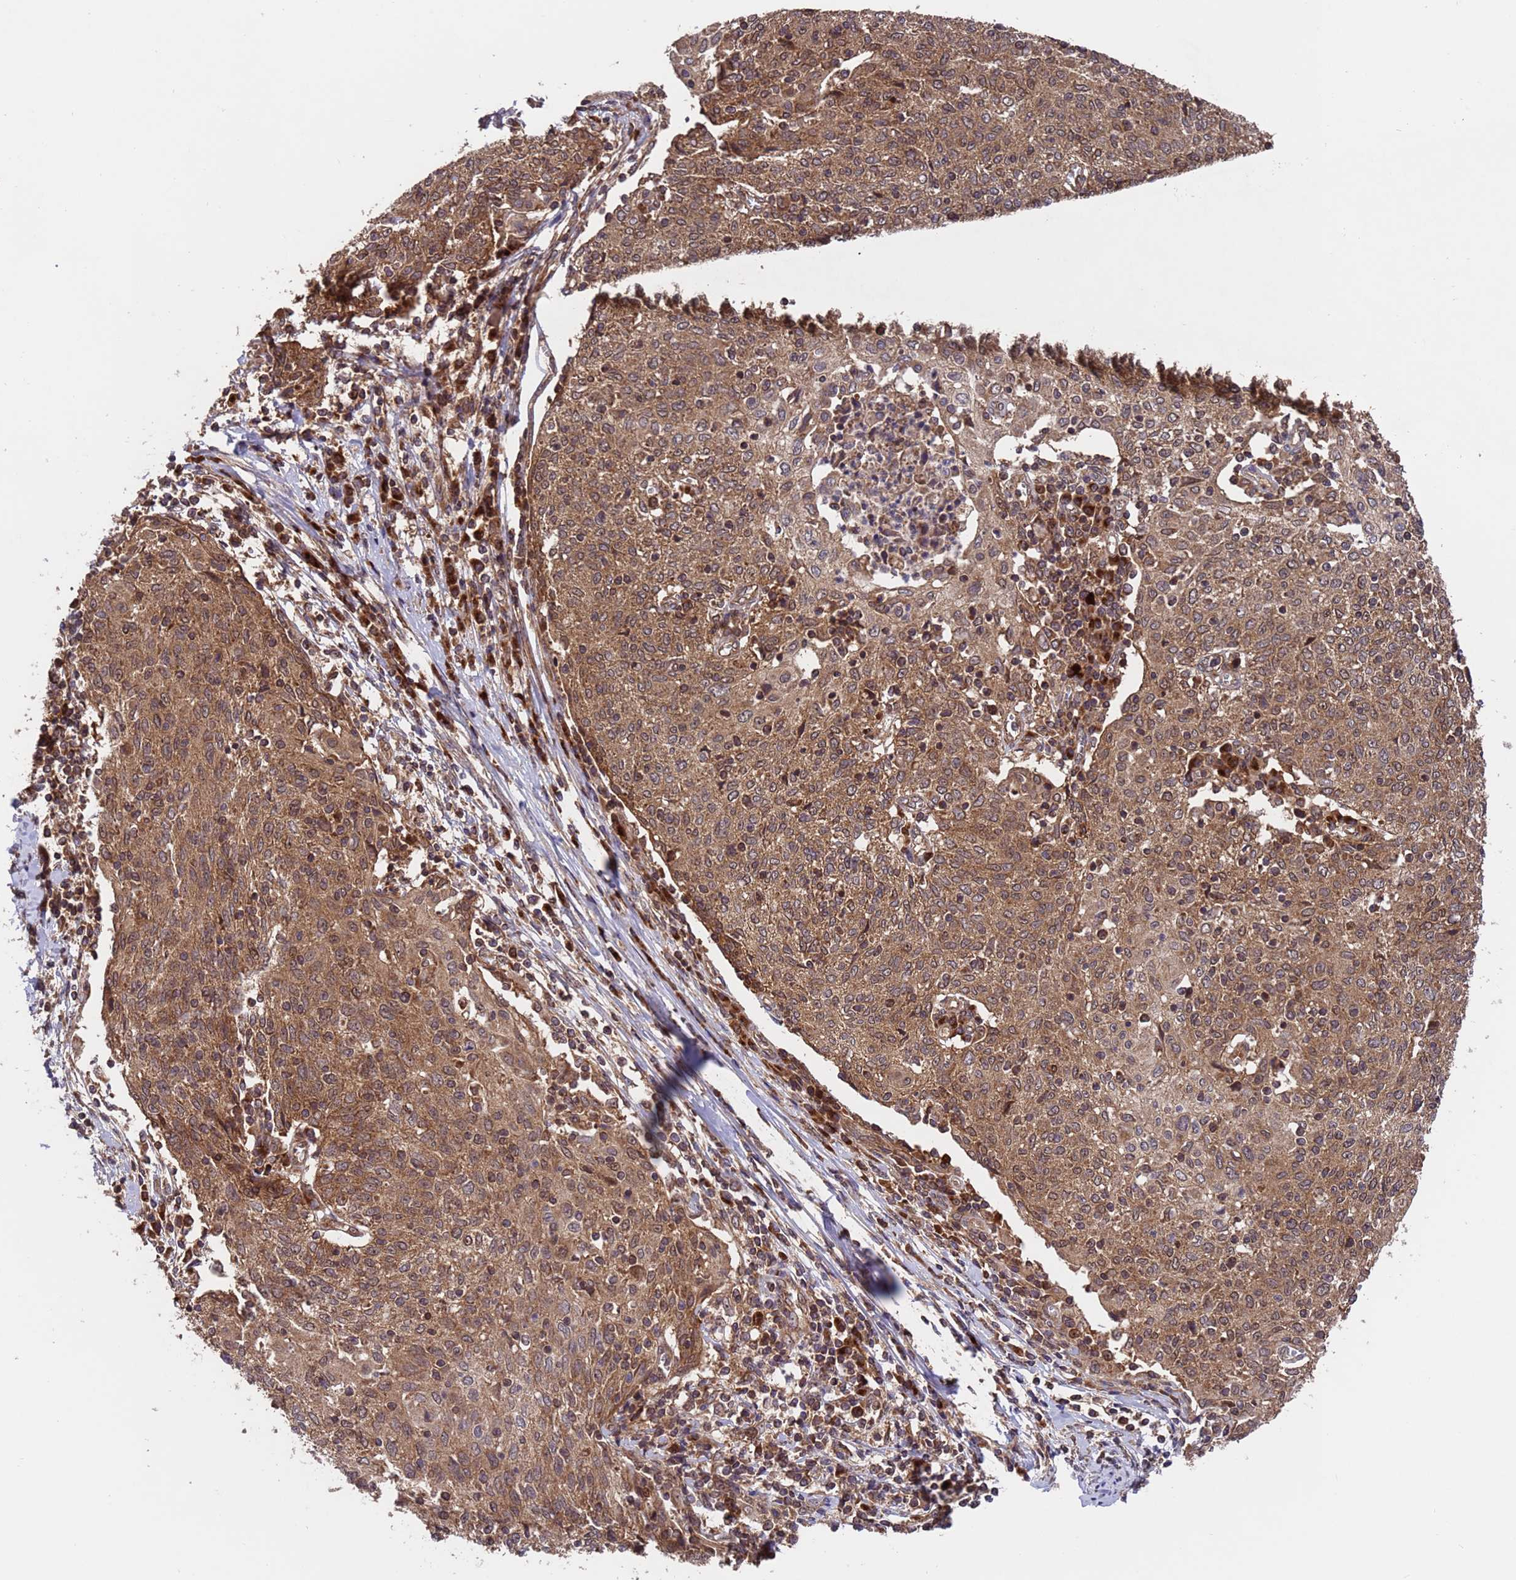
{"staining": {"intensity": "moderate", "quantity": ">75%", "location": "cytoplasmic/membranous"}, "tissue": "cervical cancer", "cell_type": "Tumor cells", "image_type": "cancer", "snomed": [{"axis": "morphology", "description": "Squamous cell carcinoma, NOS"}, {"axis": "topography", "description": "Cervix"}], "caption": "Squamous cell carcinoma (cervical) was stained to show a protein in brown. There is medium levels of moderate cytoplasmic/membranous positivity in about >75% of tumor cells.", "gene": "TSR3", "patient": {"sex": "female", "age": 52}}